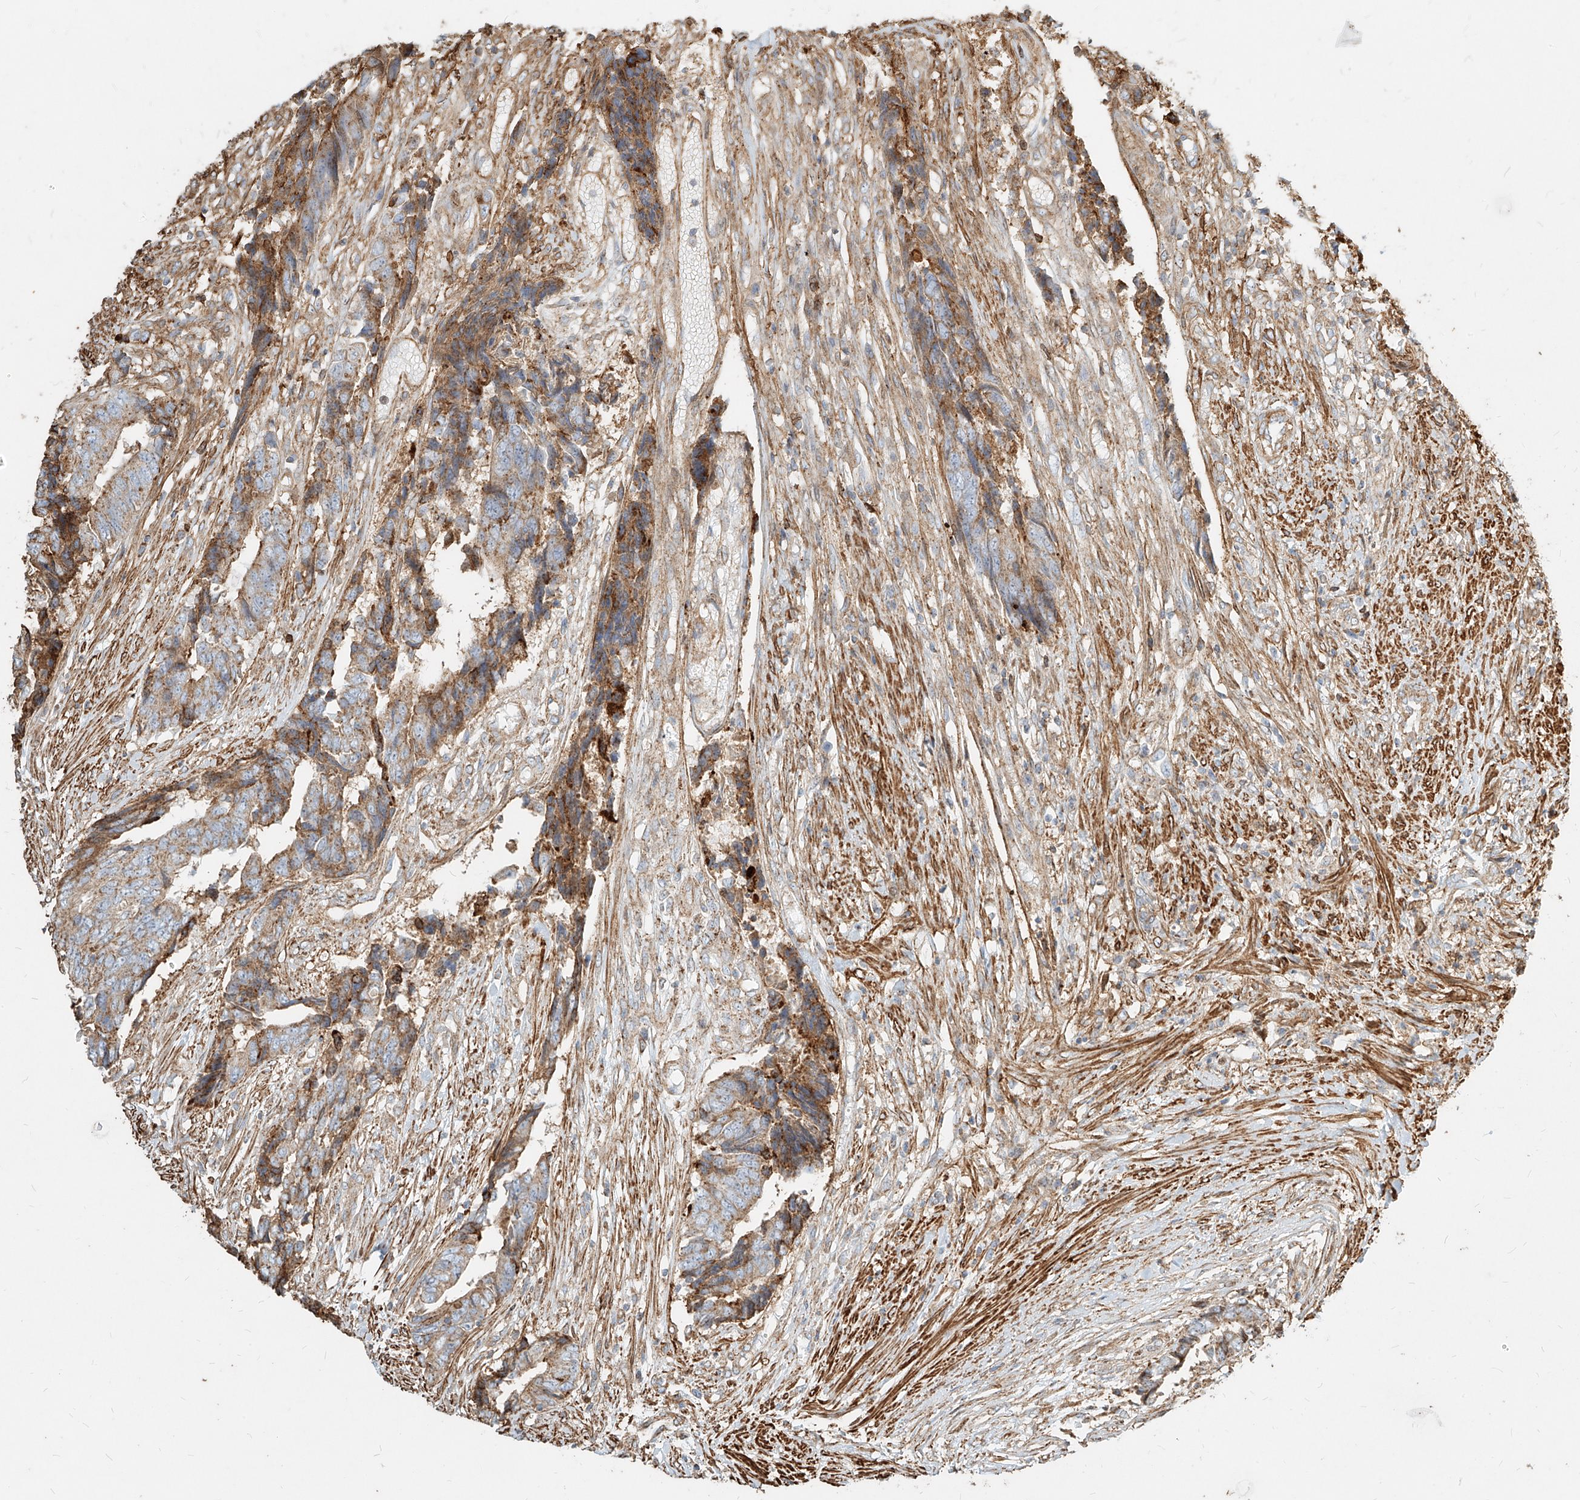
{"staining": {"intensity": "moderate", "quantity": "<25%", "location": "cytoplasmic/membranous"}, "tissue": "colorectal cancer", "cell_type": "Tumor cells", "image_type": "cancer", "snomed": [{"axis": "morphology", "description": "Adenocarcinoma, NOS"}, {"axis": "topography", "description": "Rectum"}], "caption": "IHC staining of colorectal cancer, which demonstrates low levels of moderate cytoplasmic/membranous positivity in approximately <25% of tumor cells indicating moderate cytoplasmic/membranous protein staining. The staining was performed using DAB (brown) for protein detection and nuclei were counterstained in hematoxylin (blue).", "gene": "MTX2", "patient": {"sex": "male", "age": 84}}